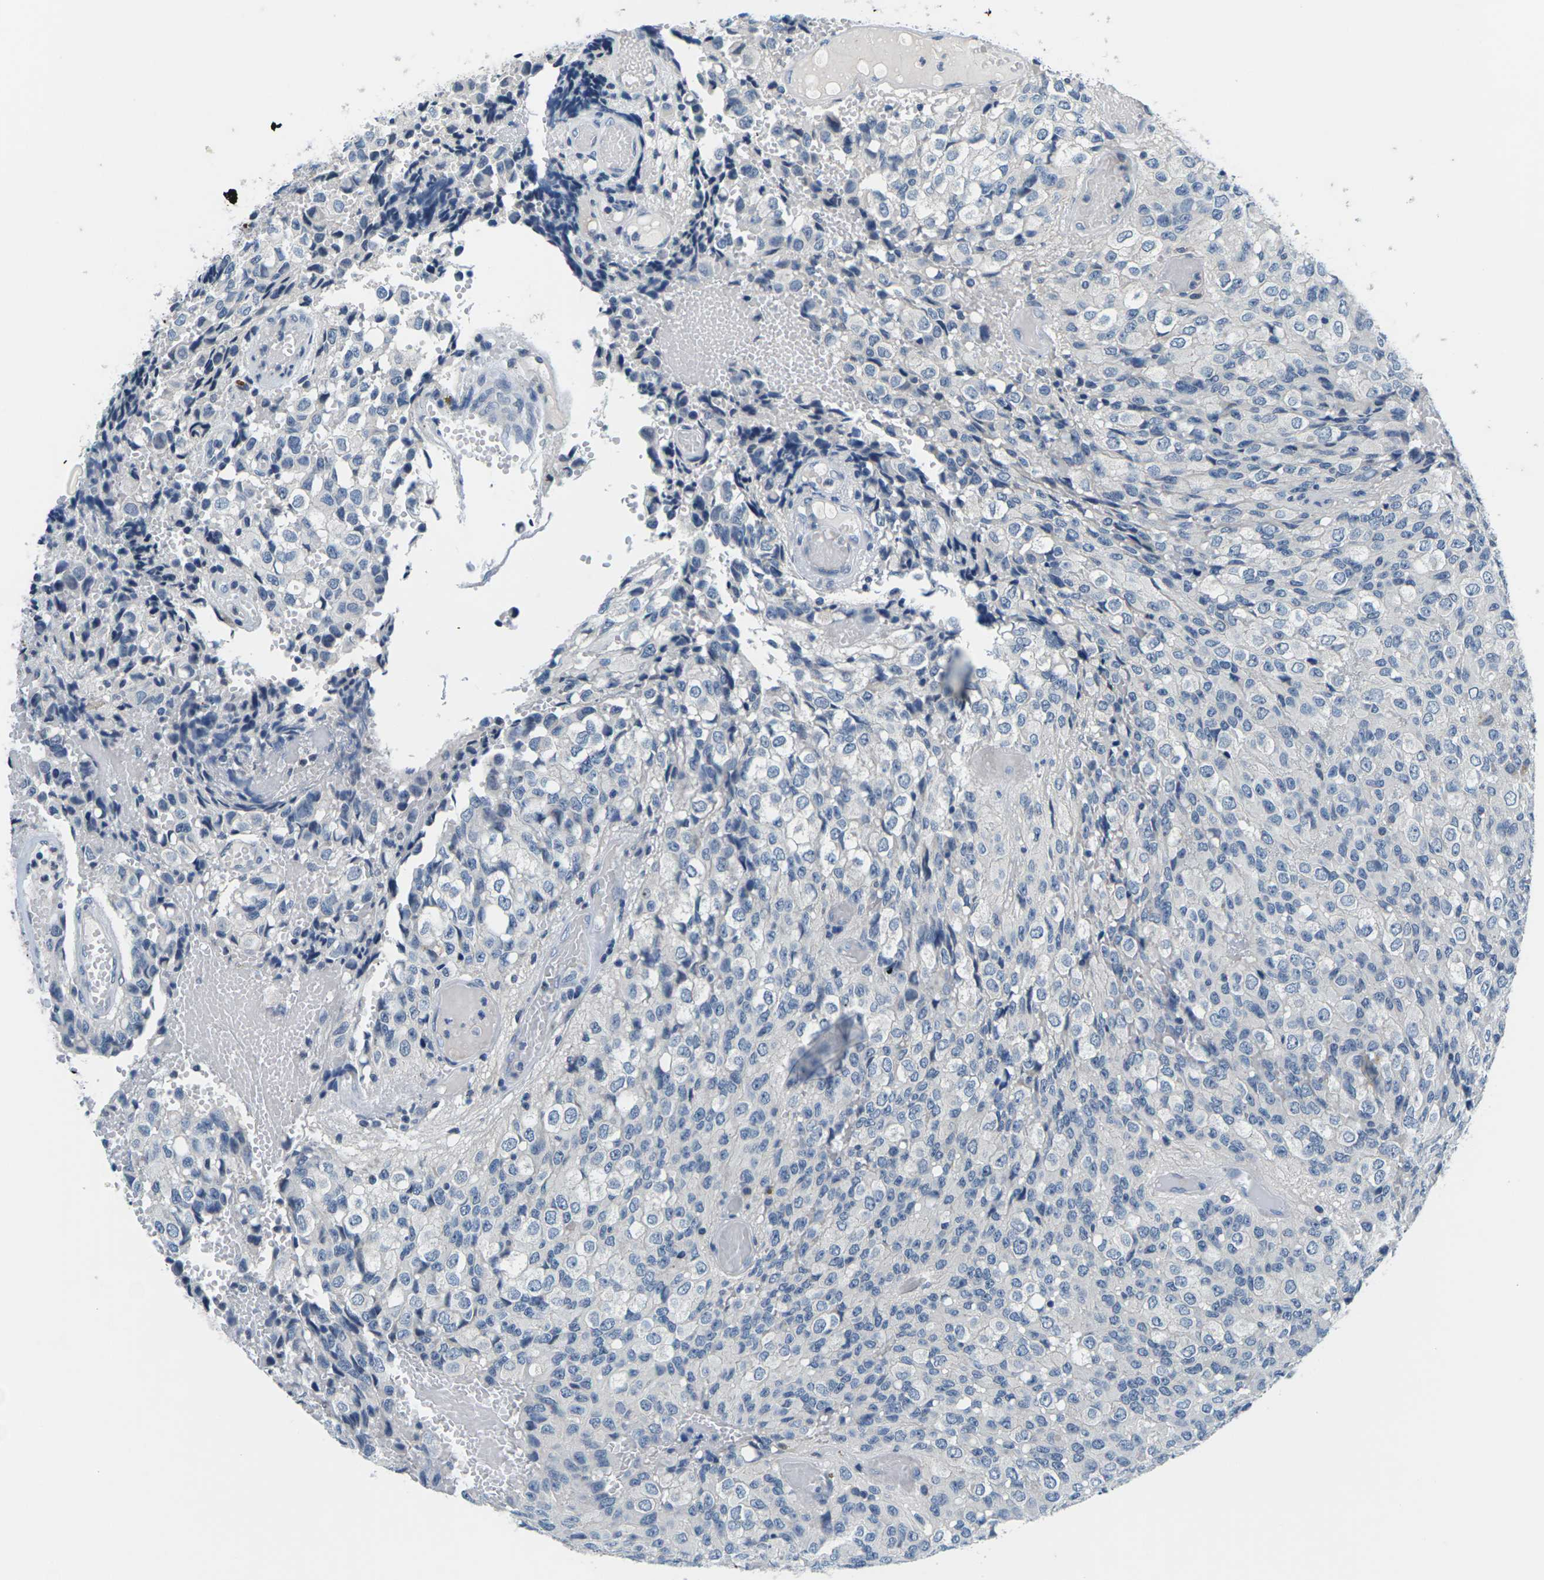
{"staining": {"intensity": "negative", "quantity": "none", "location": "none"}, "tissue": "glioma", "cell_type": "Tumor cells", "image_type": "cancer", "snomed": [{"axis": "morphology", "description": "Glioma, malignant, High grade"}, {"axis": "topography", "description": "Brain"}], "caption": "High magnification brightfield microscopy of glioma stained with DAB (brown) and counterstained with hematoxylin (blue): tumor cells show no significant staining.", "gene": "UMOD", "patient": {"sex": "male", "age": 32}}